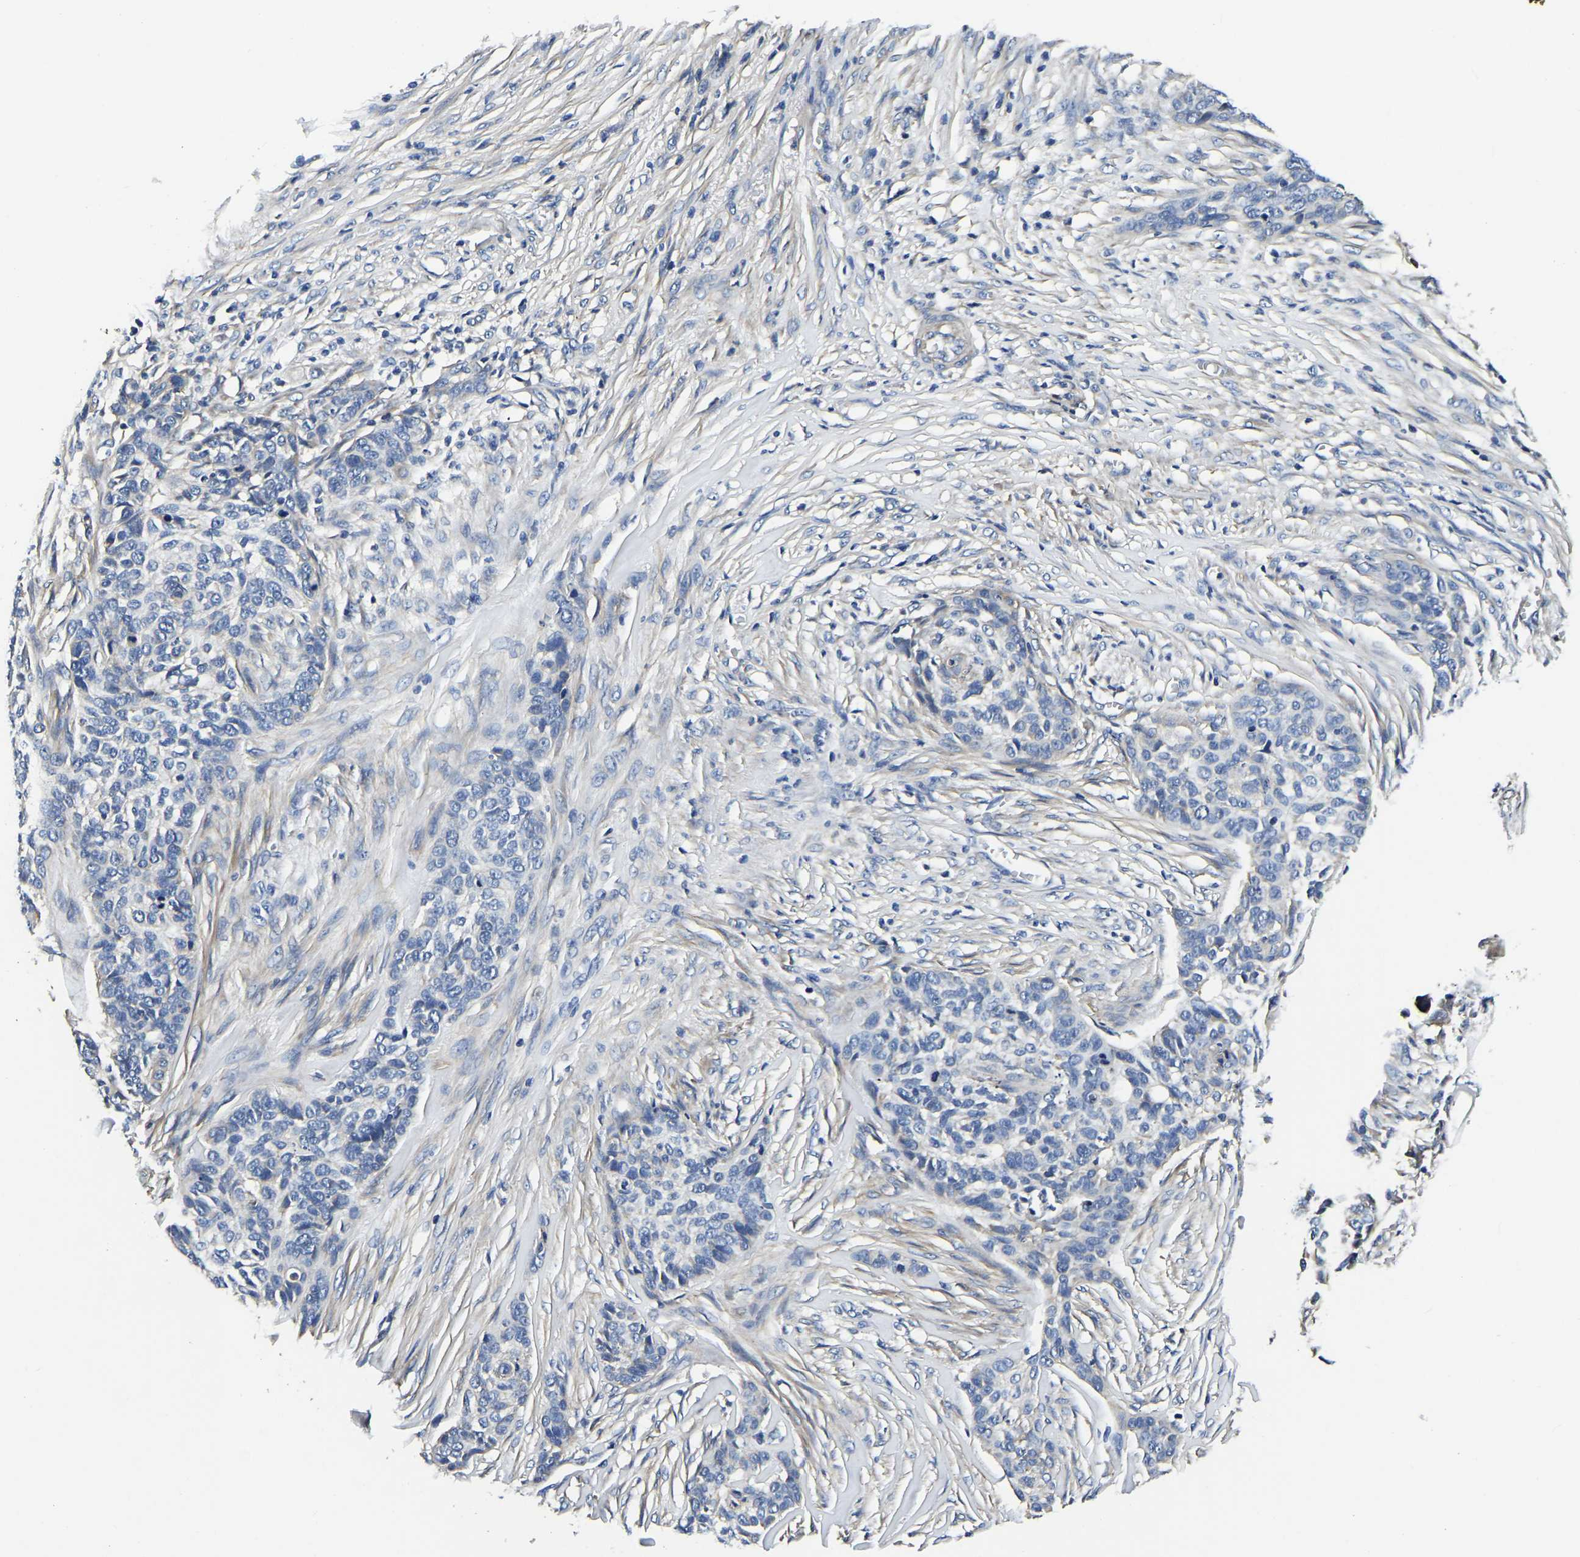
{"staining": {"intensity": "weak", "quantity": "<25%", "location": "cytoplasmic/membranous"}, "tissue": "skin cancer", "cell_type": "Tumor cells", "image_type": "cancer", "snomed": [{"axis": "morphology", "description": "Basal cell carcinoma"}, {"axis": "topography", "description": "Skin"}], "caption": "IHC of skin basal cell carcinoma shows no positivity in tumor cells.", "gene": "KCTD17", "patient": {"sex": "male", "age": 85}}